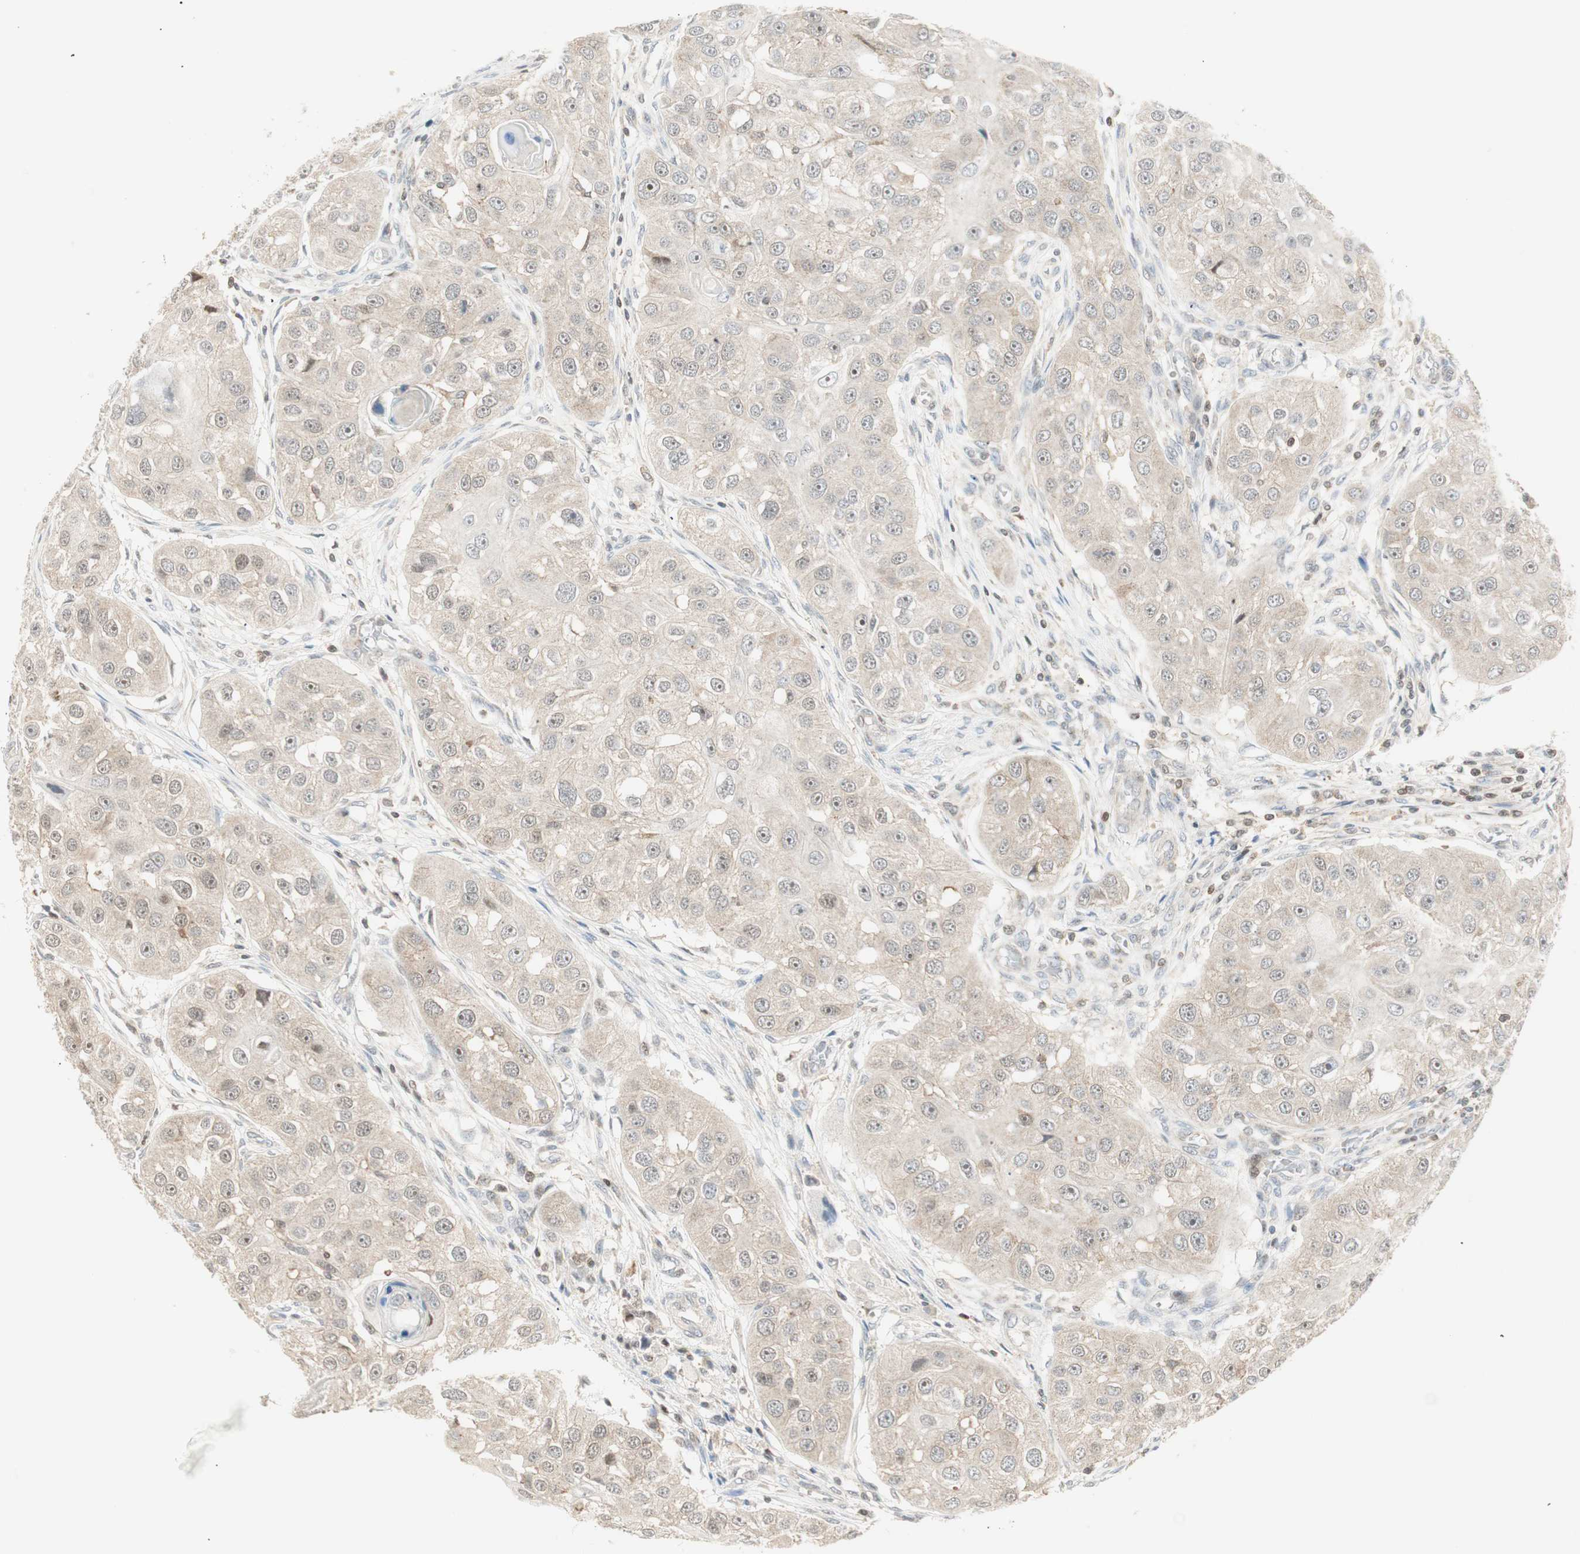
{"staining": {"intensity": "weak", "quantity": ">75%", "location": "cytoplasmic/membranous"}, "tissue": "head and neck cancer", "cell_type": "Tumor cells", "image_type": "cancer", "snomed": [{"axis": "morphology", "description": "Normal tissue, NOS"}, {"axis": "morphology", "description": "Squamous cell carcinoma, NOS"}, {"axis": "topography", "description": "Skeletal muscle"}, {"axis": "topography", "description": "Head-Neck"}], "caption": "Head and neck cancer was stained to show a protein in brown. There is low levels of weak cytoplasmic/membranous staining in approximately >75% of tumor cells.", "gene": "PPP1CA", "patient": {"sex": "male", "age": 51}}